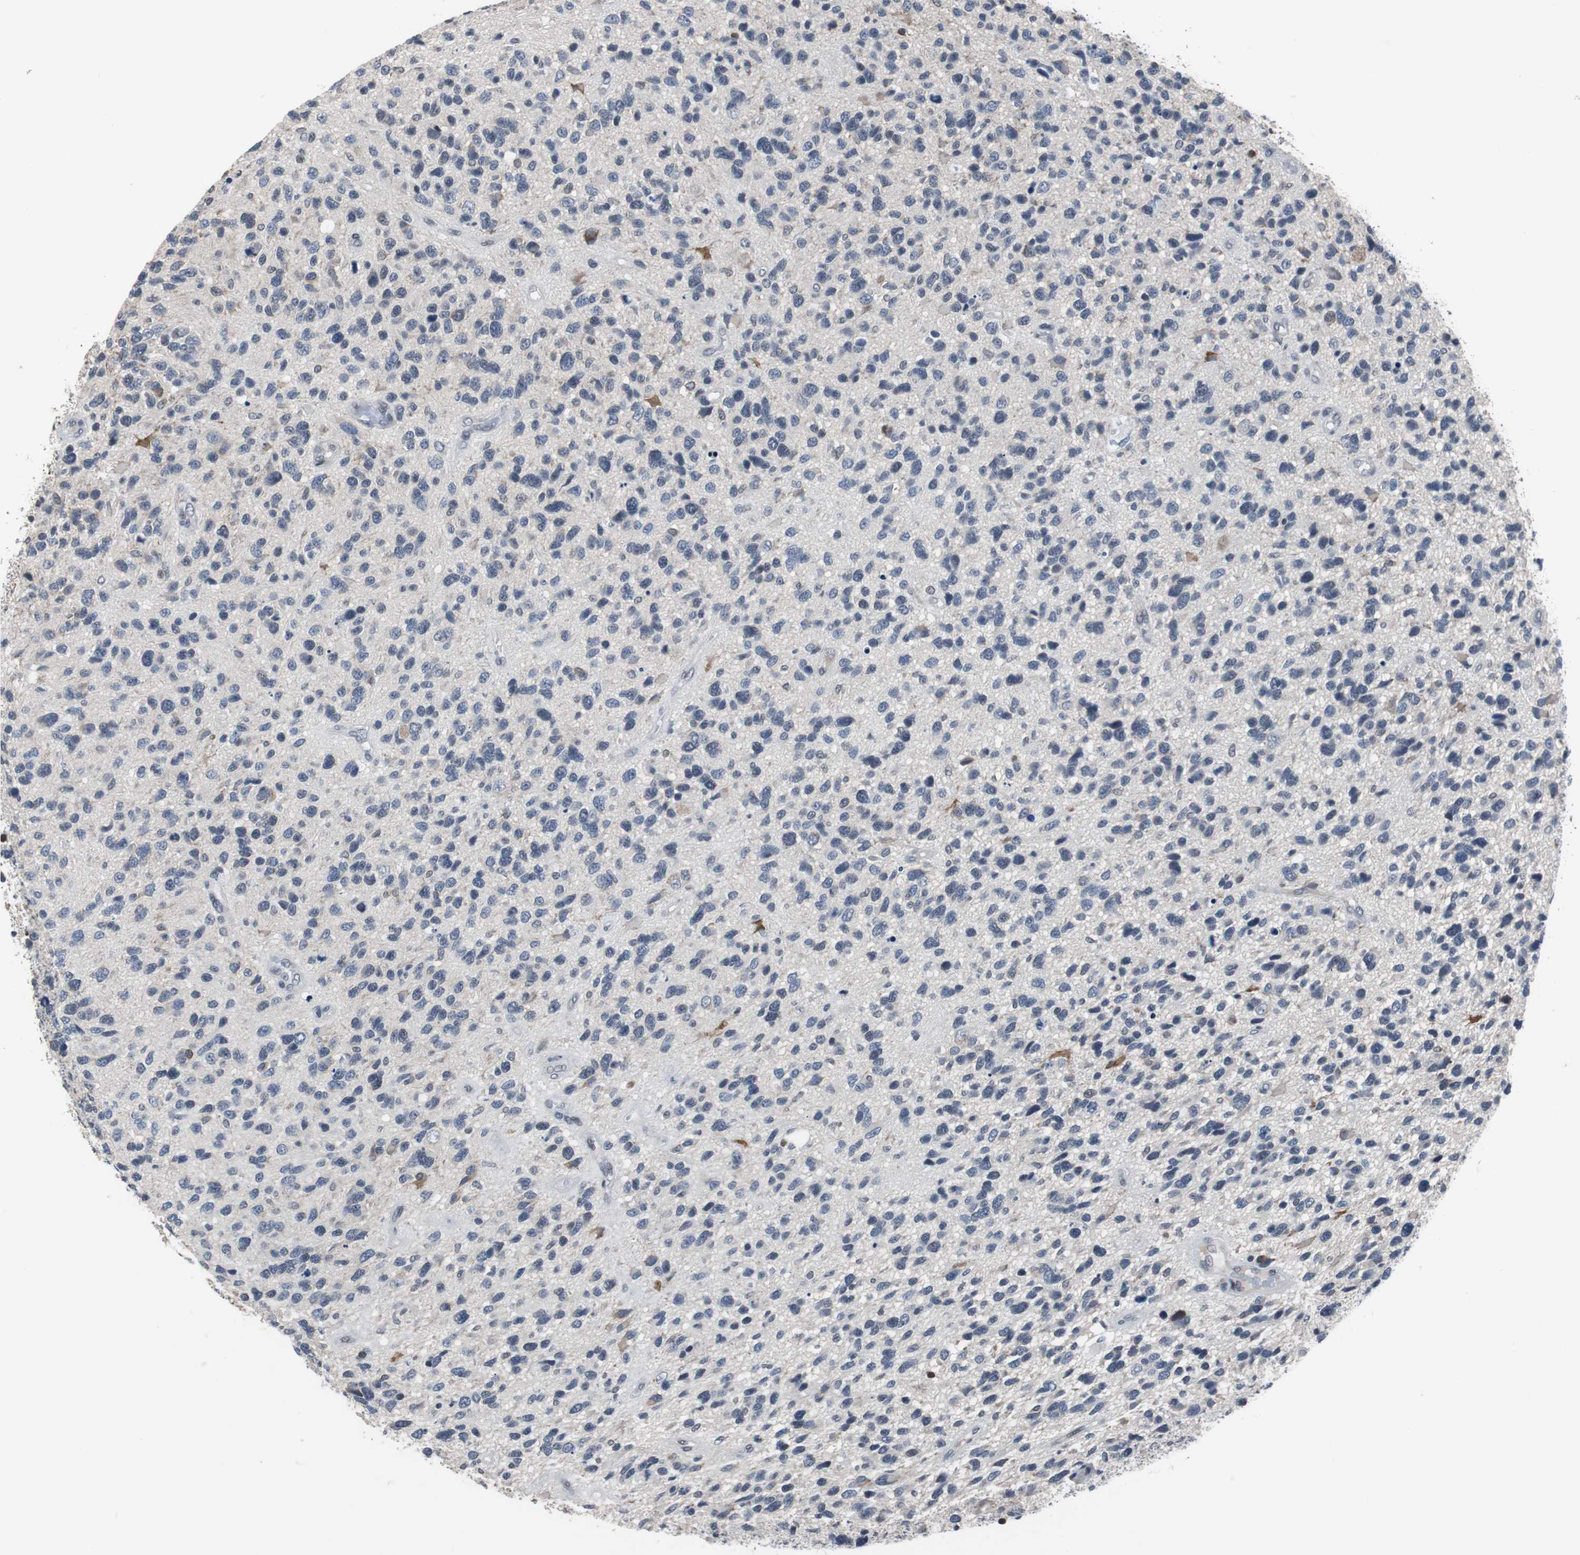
{"staining": {"intensity": "moderate", "quantity": "<25%", "location": "cytoplasmic/membranous"}, "tissue": "glioma", "cell_type": "Tumor cells", "image_type": "cancer", "snomed": [{"axis": "morphology", "description": "Glioma, malignant, High grade"}, {"axis": "topography", "description": "Brain"}], "caption": "Immunohistochemistry (IHC) staining of glioma, which exhibits low levels of moderate cytoplasmic/membranous expression in approximately <25% of tumor cells indicating moderate cytoplasmic/membranous protein positivity. The staining was performed using DAB (brown) for protein detection and nuclei were counterstained in hematoxylin (blue).", "gene": "TP63", "patient": {"sex": "female", "age": 58}}